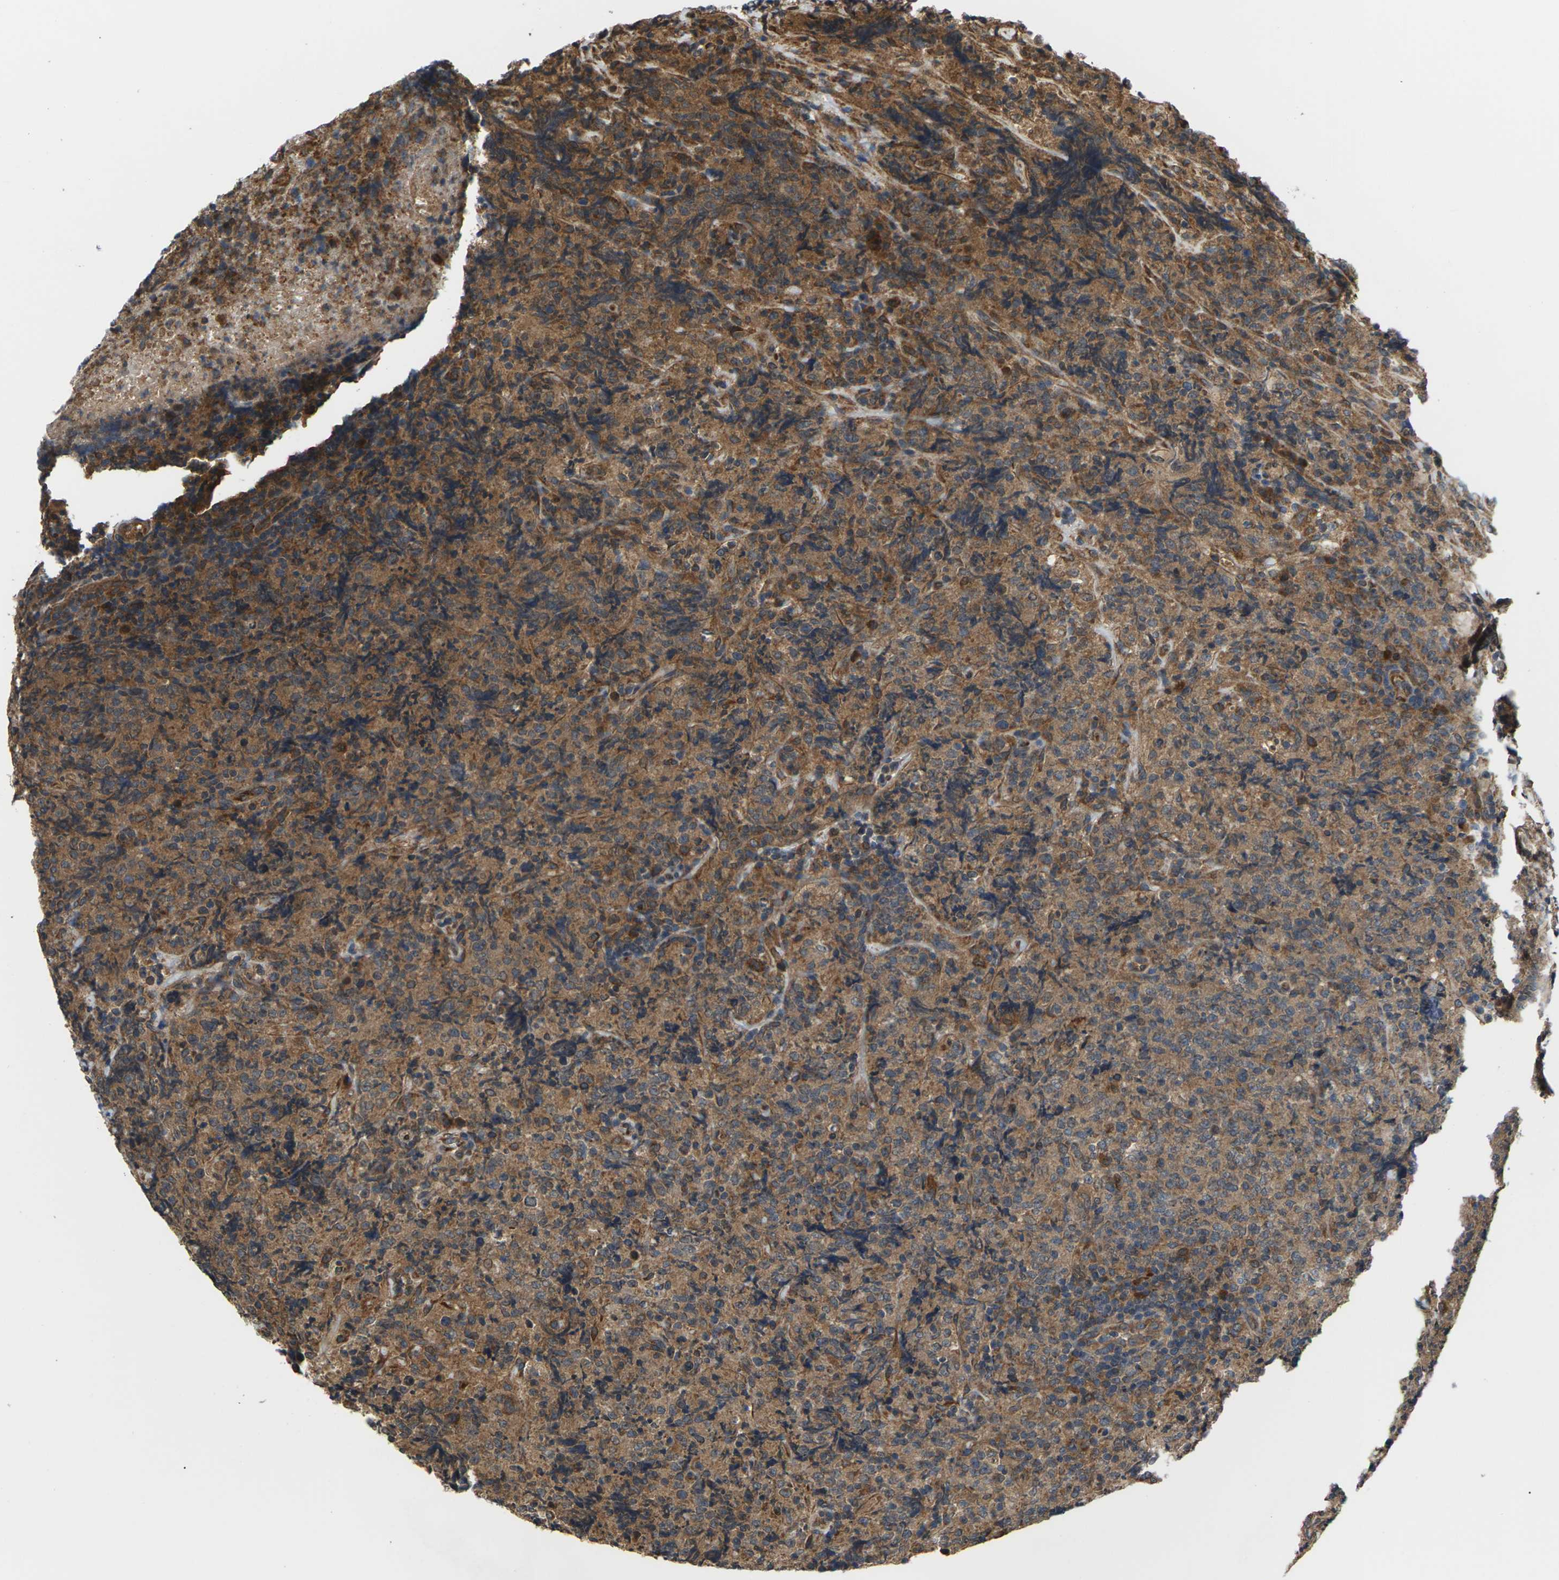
{"staining": {"intensity": "moderate", "quantity": ">75%", "location": "cytoplasmic/membranous"}, "tissue": "lymphoma", "cell_type": "Tumor cells", "image_type": "cancer", "snomed": [{"axis": "morphology", "description": "Malignant lymphoma, non-Hodgkin's type, High grade"}, {"axis": "topography", "description": "Tonsil"}], "caption": "Moderate cytoplasmic/membranous positivity for a protein is seen in about >75% of tumor cells of lymphoma using immunohistochemistry (IHC).", "gene": "NRAS", "patient": {"sex": "female", "age": 36}}